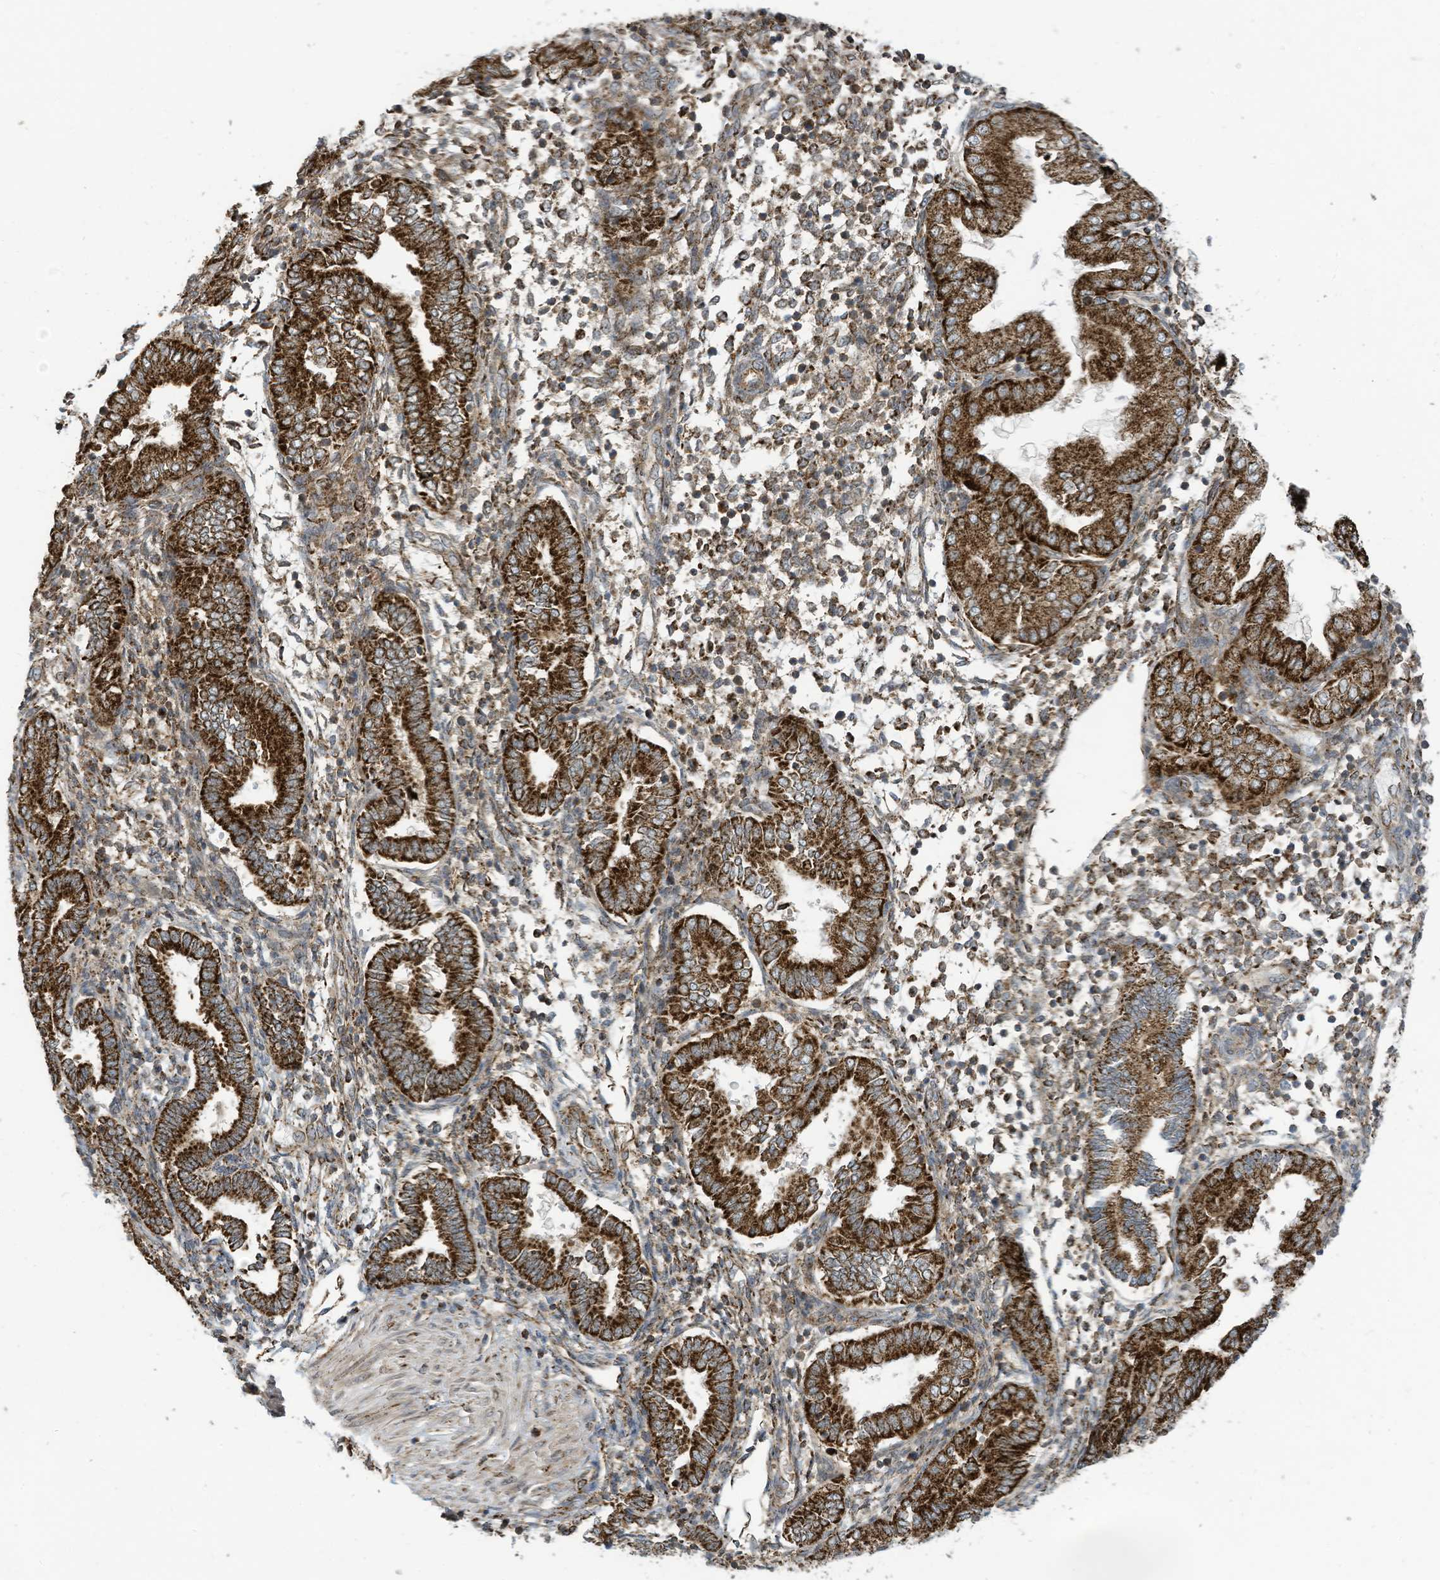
{"staining": {"intensity": "moderate", "quantity": ">75%", "location": "cytoplasmic/membranous"}, "tissue": "endometrium", "cell_type": "Cells in endometrial stroma", "image_type": "normal", "snomed": [{"axis": "morphology", "description": "Normal tissue, NOS"}, {"axis": "topography", "description": "Endometrium"}], "caption": "Protein expression analysis of normal endometrium shows moderate cytoplasmic/membranous staining in about >75% of cells in endometrial stroma. The staining is performed using DAB brown chromogen to label protein expression. The nuclei are counter-stained blue using hematoxylin.", "gene": "COX10", "patient": {"sex": "female", "age": 53}}